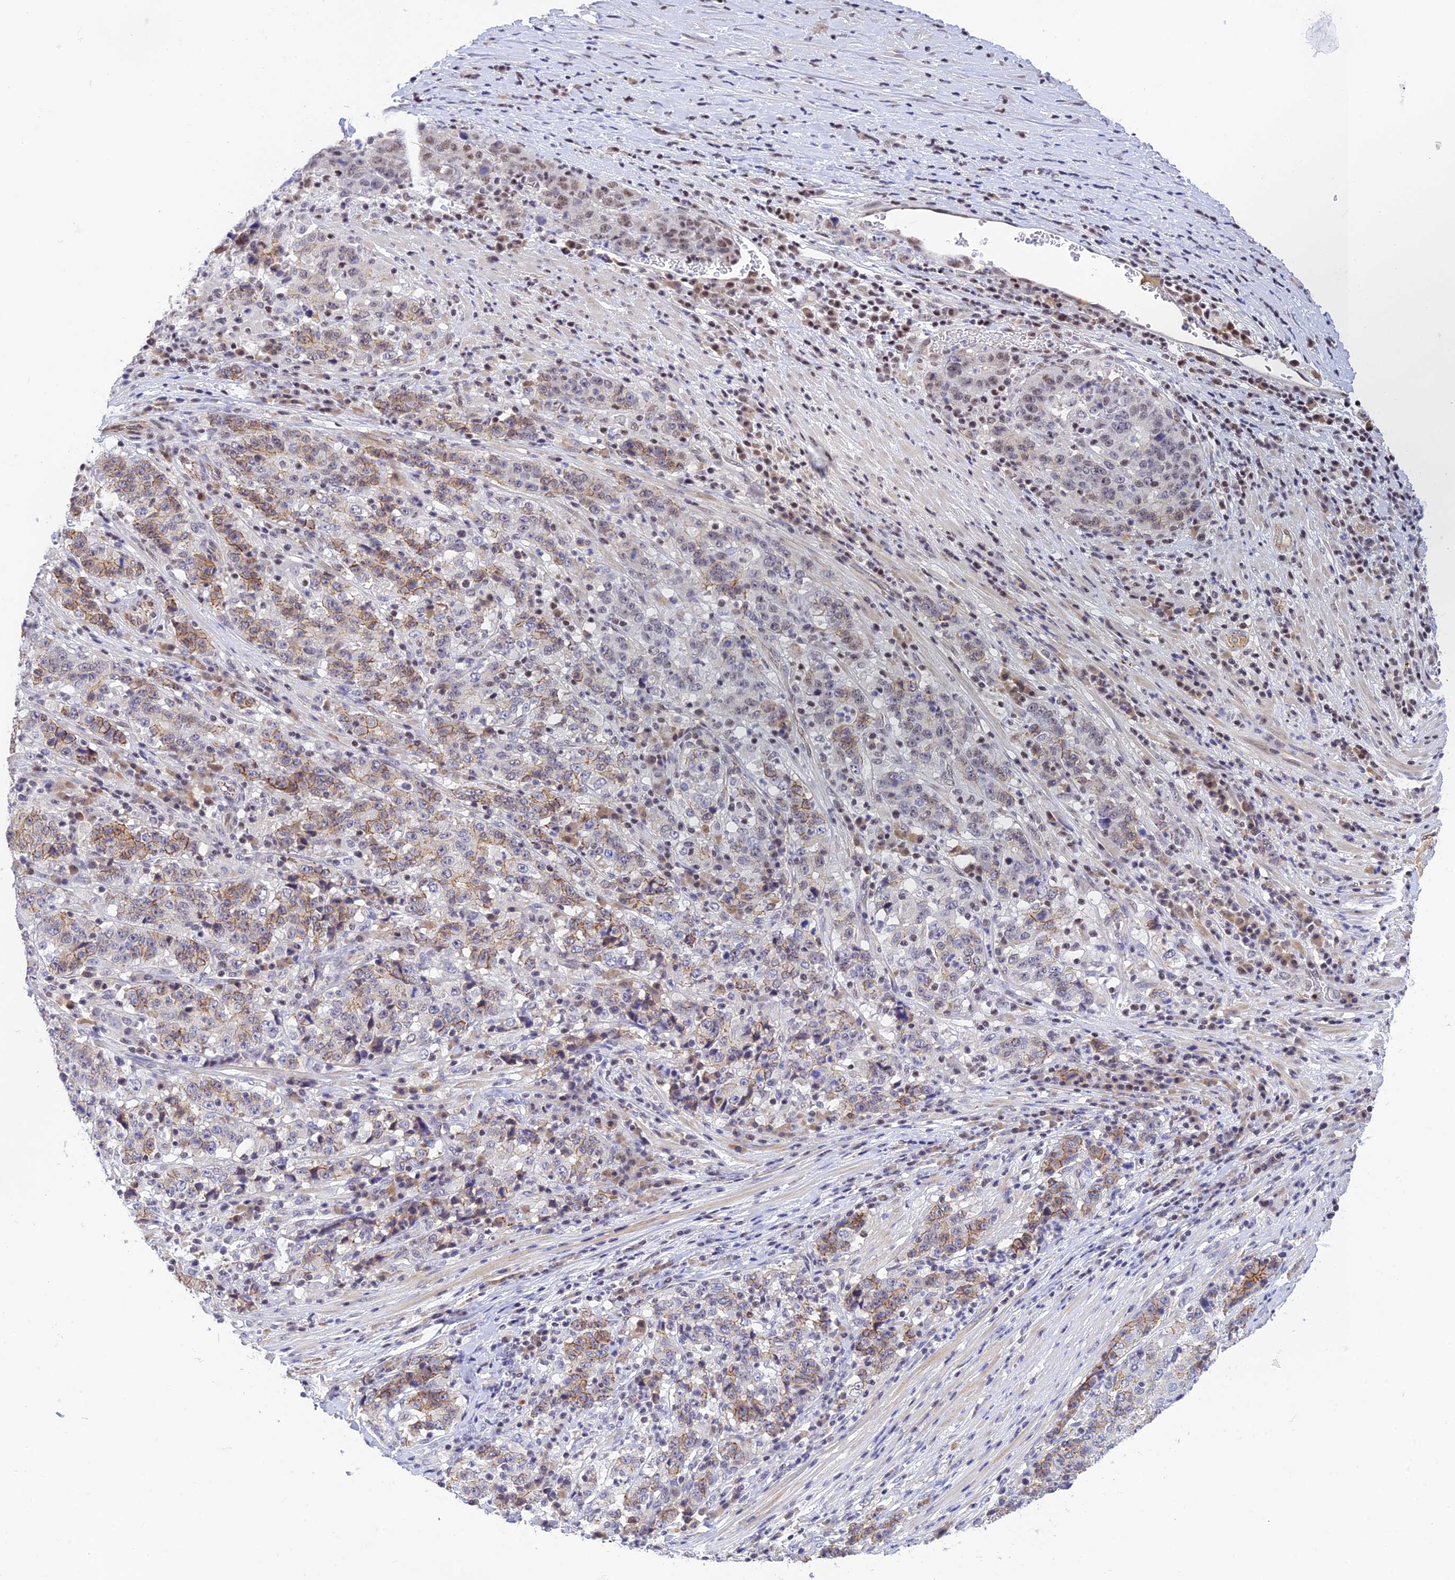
{"staining": {"intensity": "moderate", "quantity": "25%-75%", "location": "cytoplasmic/membranous"}, "tissue": "stomach cancer", "cell_type": "Tumor cells", "image_type": "cancer", "snomed": [{"axis": "morphology", "description": "Adenocarcinoma, NOS"}, {"axis": "topography", "description": "Stomach"}], "caption": "Immunohistochemistry (IHC) (DAB (3,3'-diaminobenzidine)) staining of adenocarcinoma (stomach) reveals moderate cytoplasmic/membranous protein expression in approximately 25%-75% of tumor cells.", "gene": "THAP11", "patient": {"sex": "male", "age": 59}}